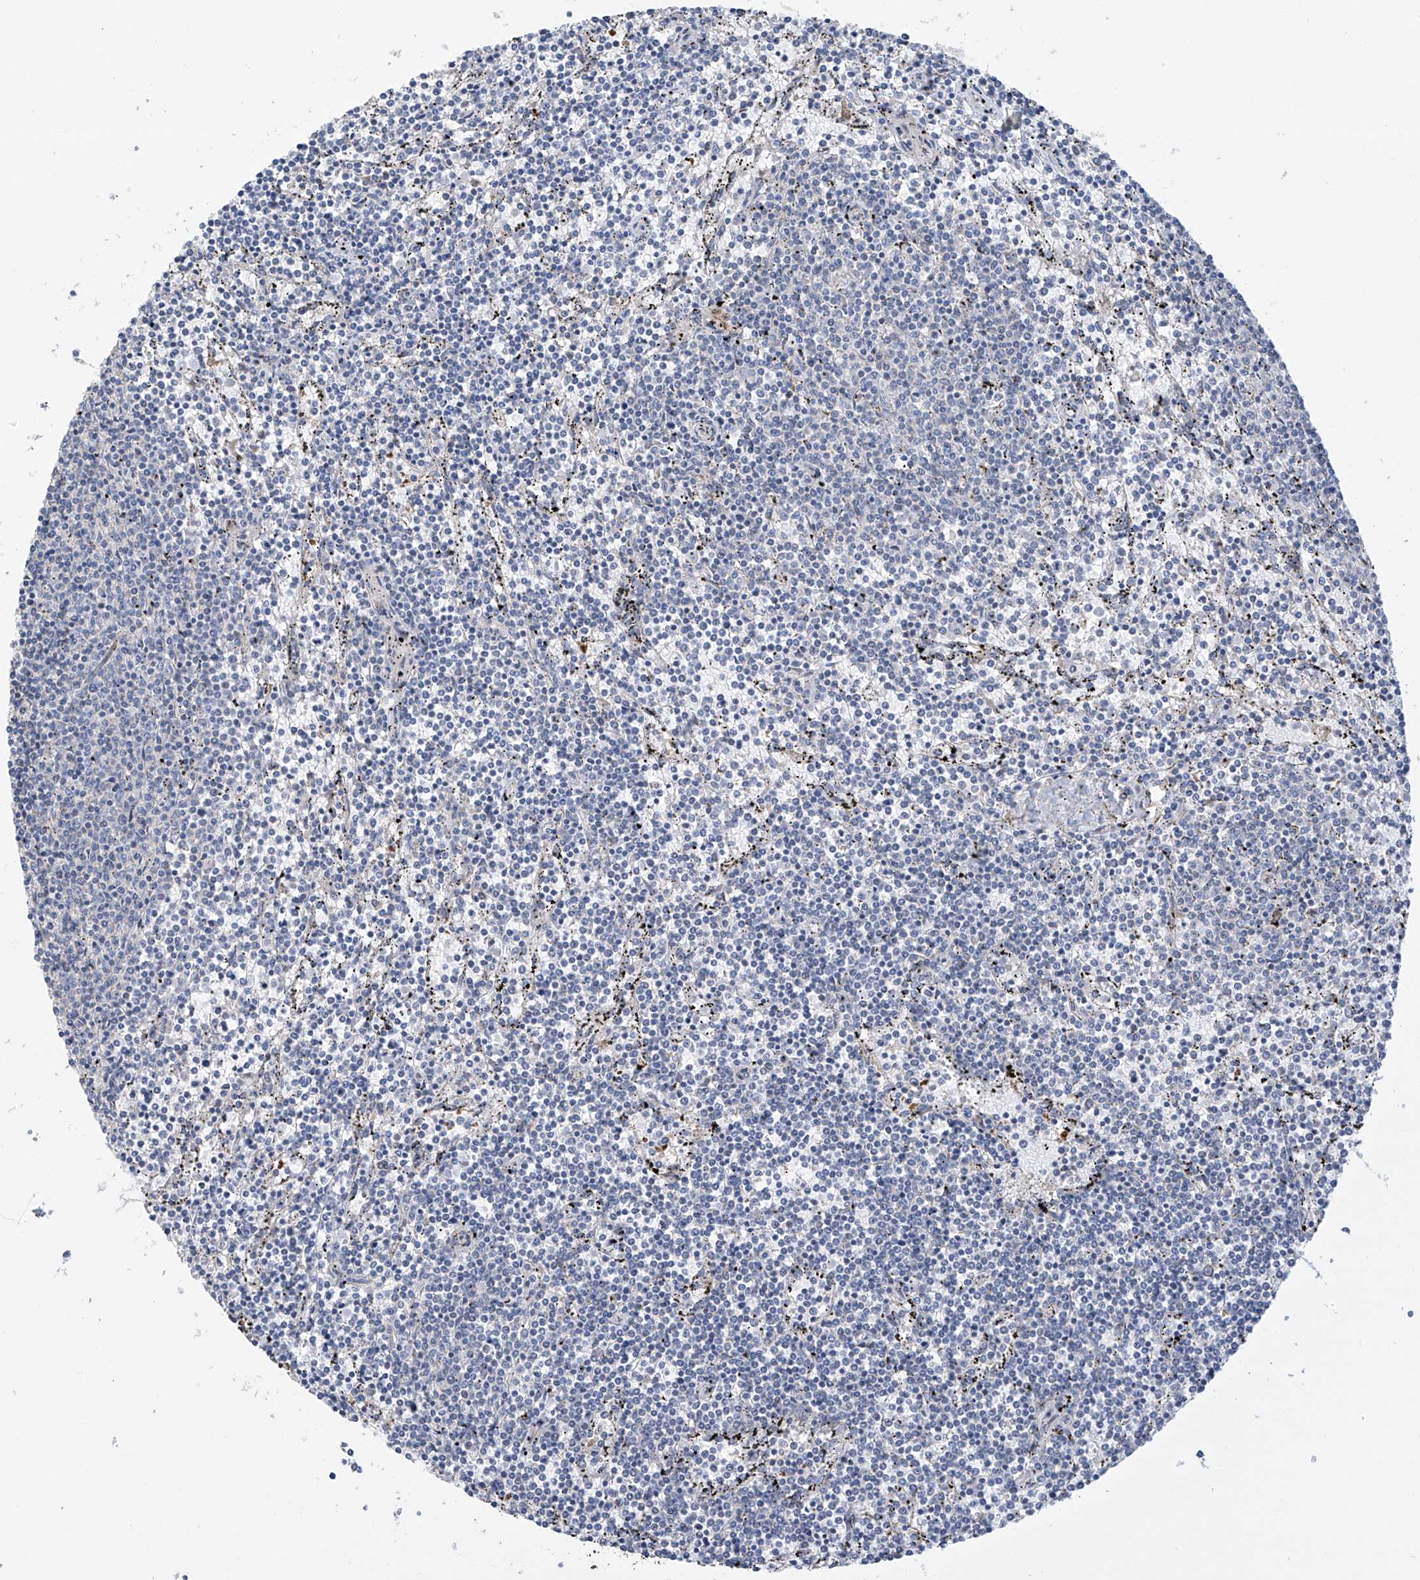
{"staining": {"intensity": "negative", "quantity": "none", "location": "none"}, "tissue": "lymphoma", "cell_type": "Tumor cells", "image_type": "cancer", "snomed": [{"axis": "morphology", "description": "Malignant lymphoma, non-Hodgkin's type, Low grade"}, {"axis": "topography", "description": "Spleen"}], "caption": "High magnification brightfield microscopy of malignant lymphoma, non-Hodgkin's type (low-grade) stained with DAB (brown) and counterstained with hematoxylin (blue): tumor cells show no significant staining.", "gene": "ZNF641", "patient": {"sex": "female", "age": 50}}